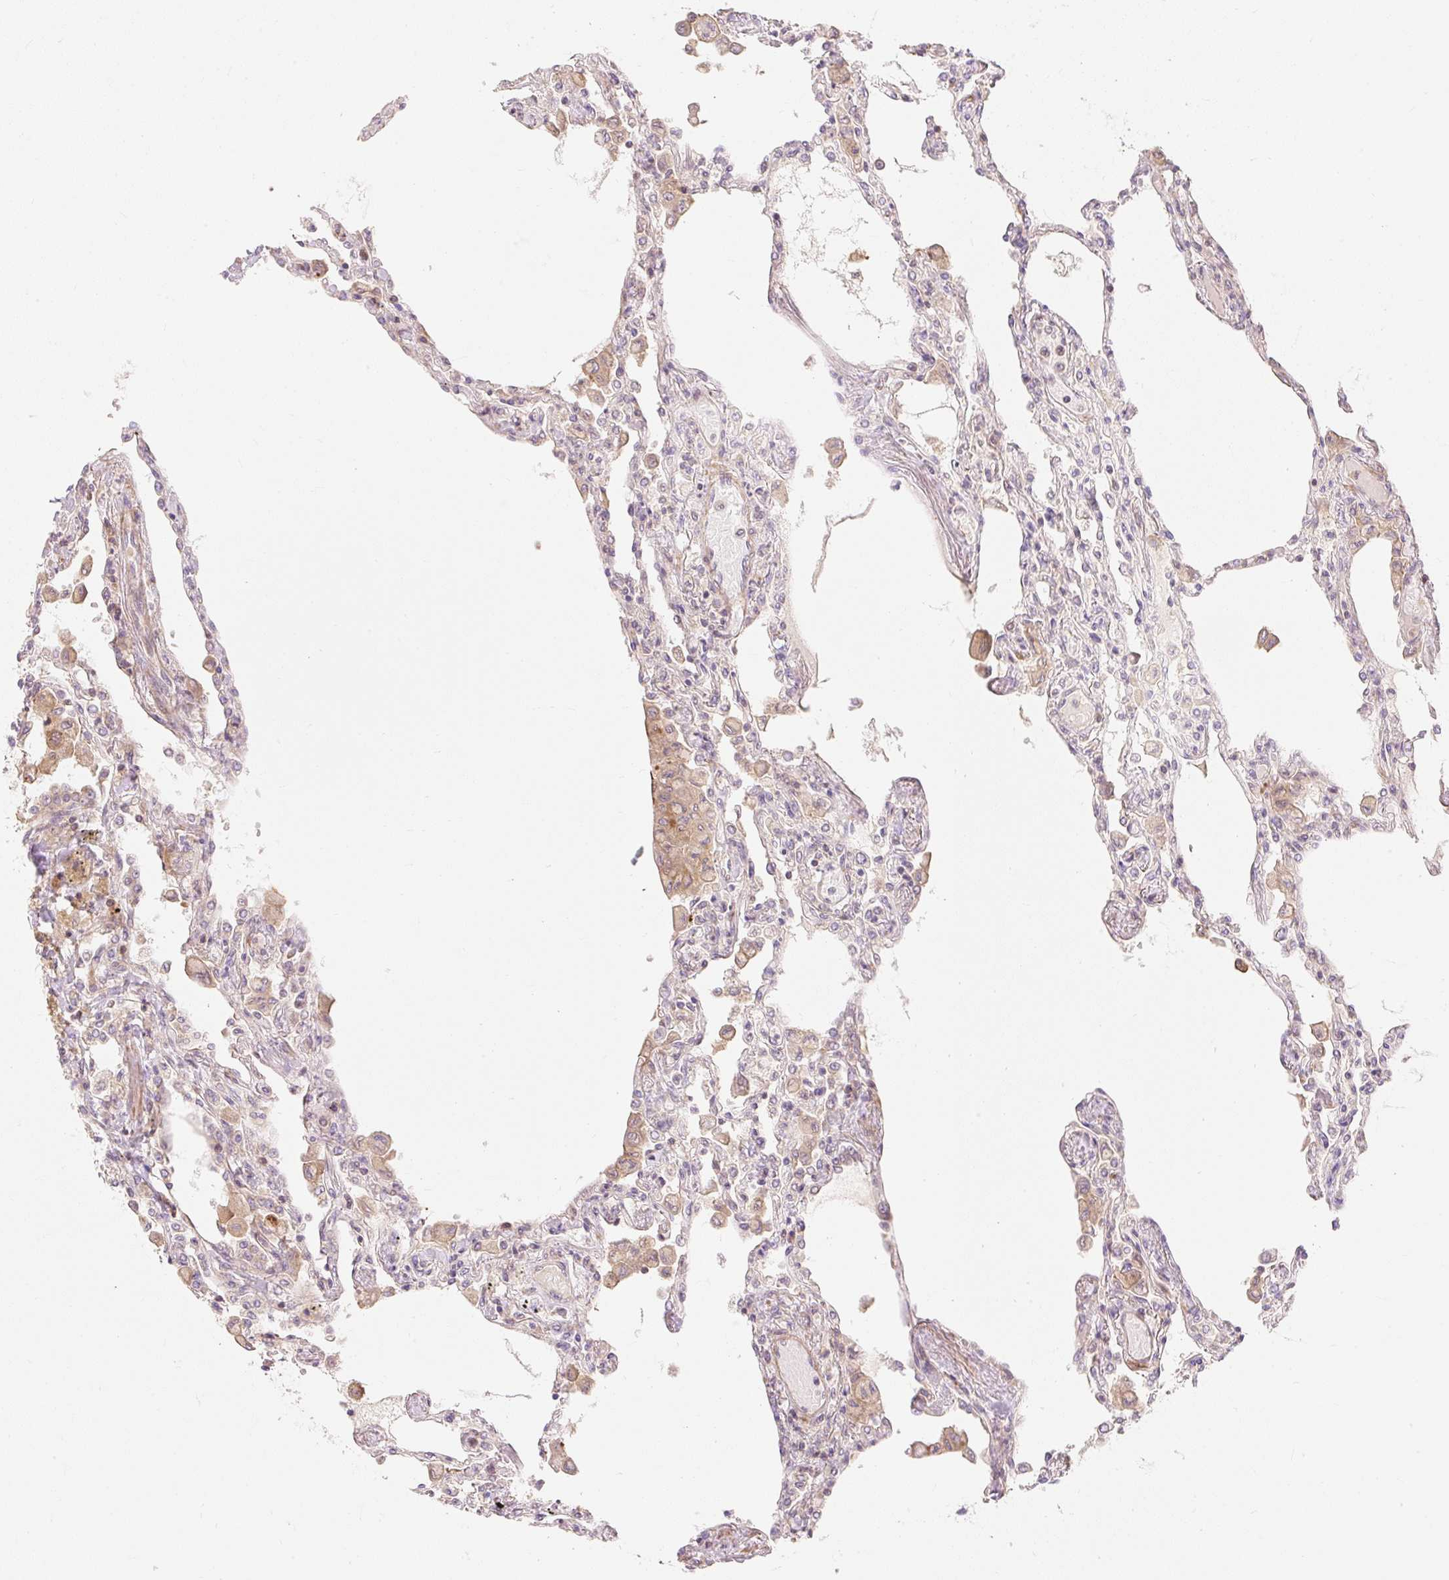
{"staining": {"intensity": "negative", "quantity": "none", "location": "none"}, "tissue": "lung", "cell_type": "Alveolar cells", "image_type": "normal", "snomed": [{"axis": "morphology", "description": "Normal tissue, NOS"}, {"axis": "topography", "description": "Bronchus"}, {"axis": "topography", "description": "Lung"}], "caption": "A high-resolution image shows IHC staining of benign lung, which shows no significant positivity in alveolar cells.", "gene": "EMC10", "patient": {"sex": "female", "age": 49}}